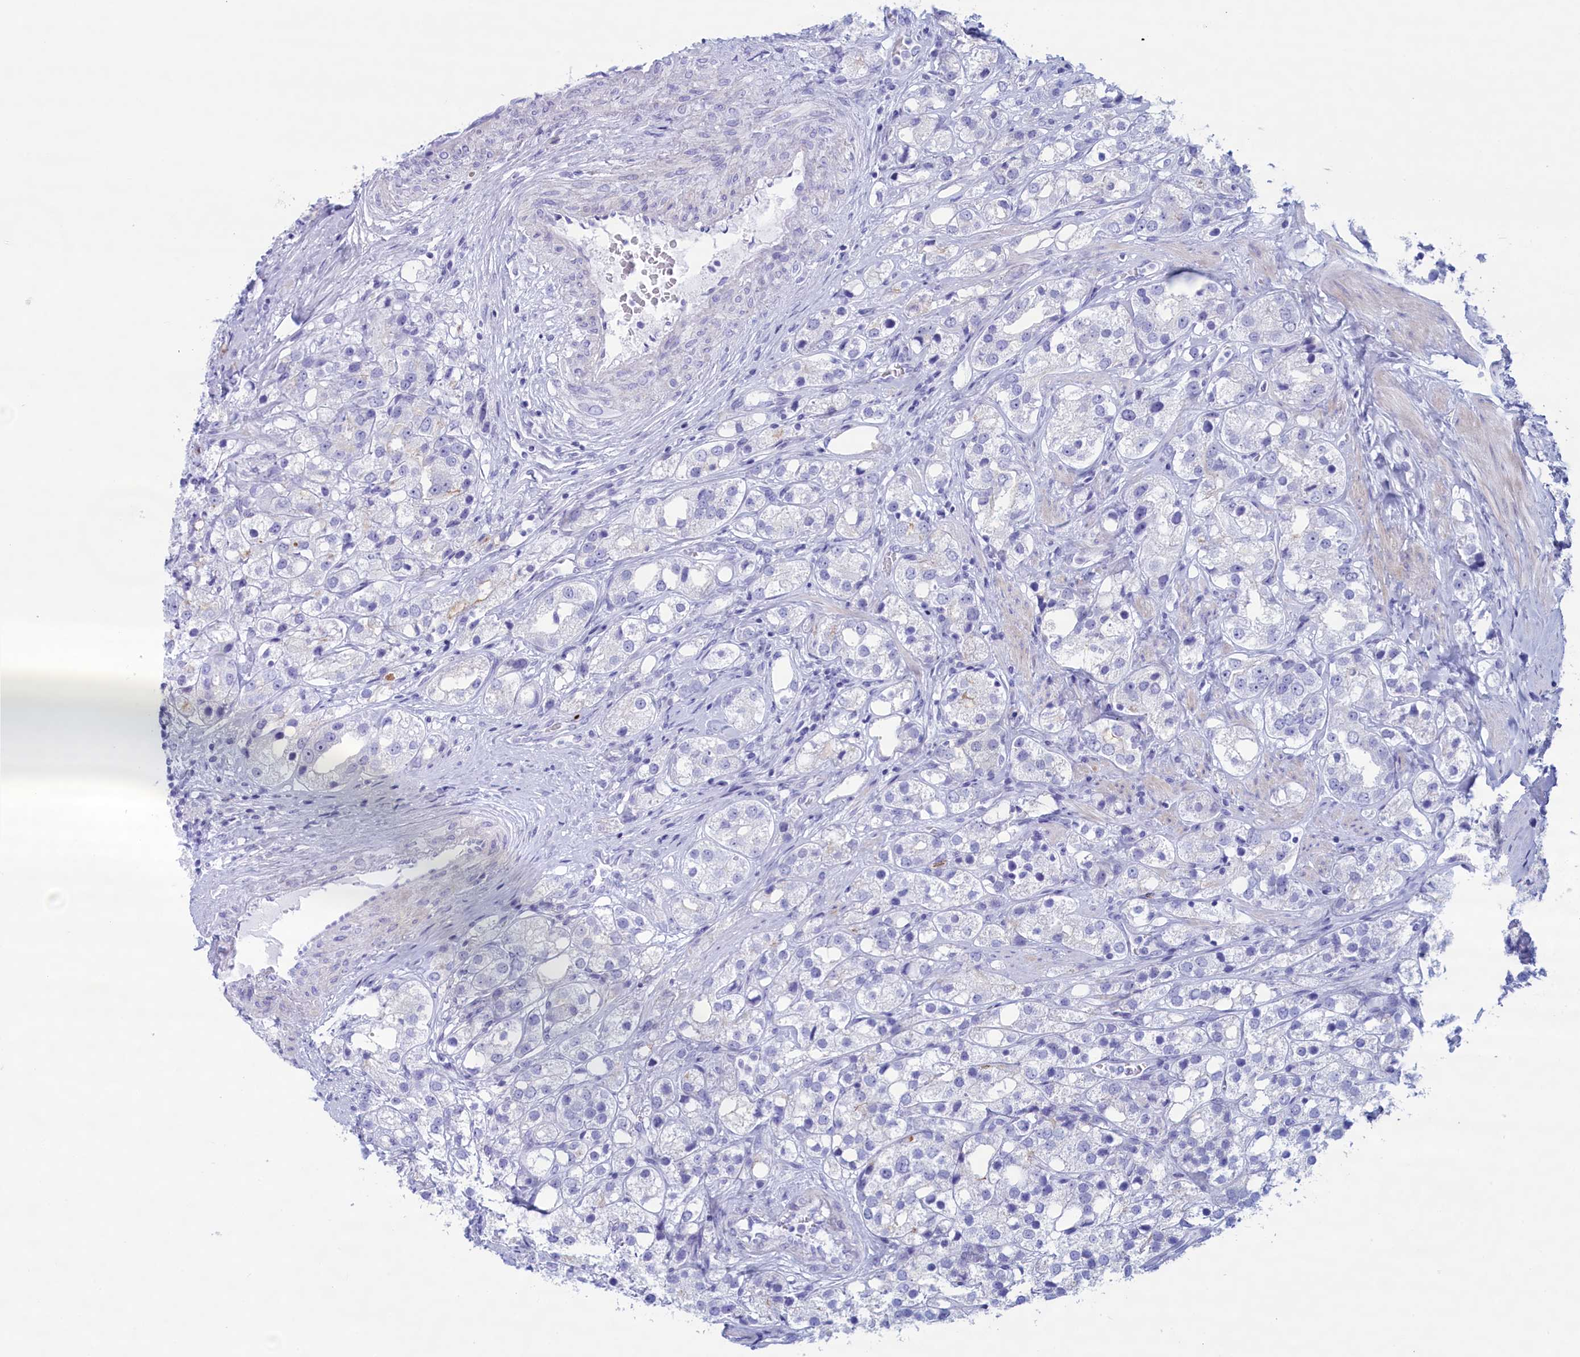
{"staining": {"intensity": "negative", "quantity": "none", "location": "none"}, "tissue": "prostate cancer", "cell_type": "Tumor cells", "image_type": "cancer", "snomed": [{"axis": "morphology", "description": "Adenocarcinoma, NOS"}, {"axis": "topography", "description": "Prostate"}], "caption": "Immunohistochemistry (IHC) of human prostate adenocarcinoma demonstrates no staining in tumor cells. Brightfield microscopy of IHC stained with DAB (3,3'-diaminobenzidine) (brown) and hematoxylin (blue), captured at high magnification.", "gene": "MPV17L2", "patient": {"sex": "male", "age": 79}}